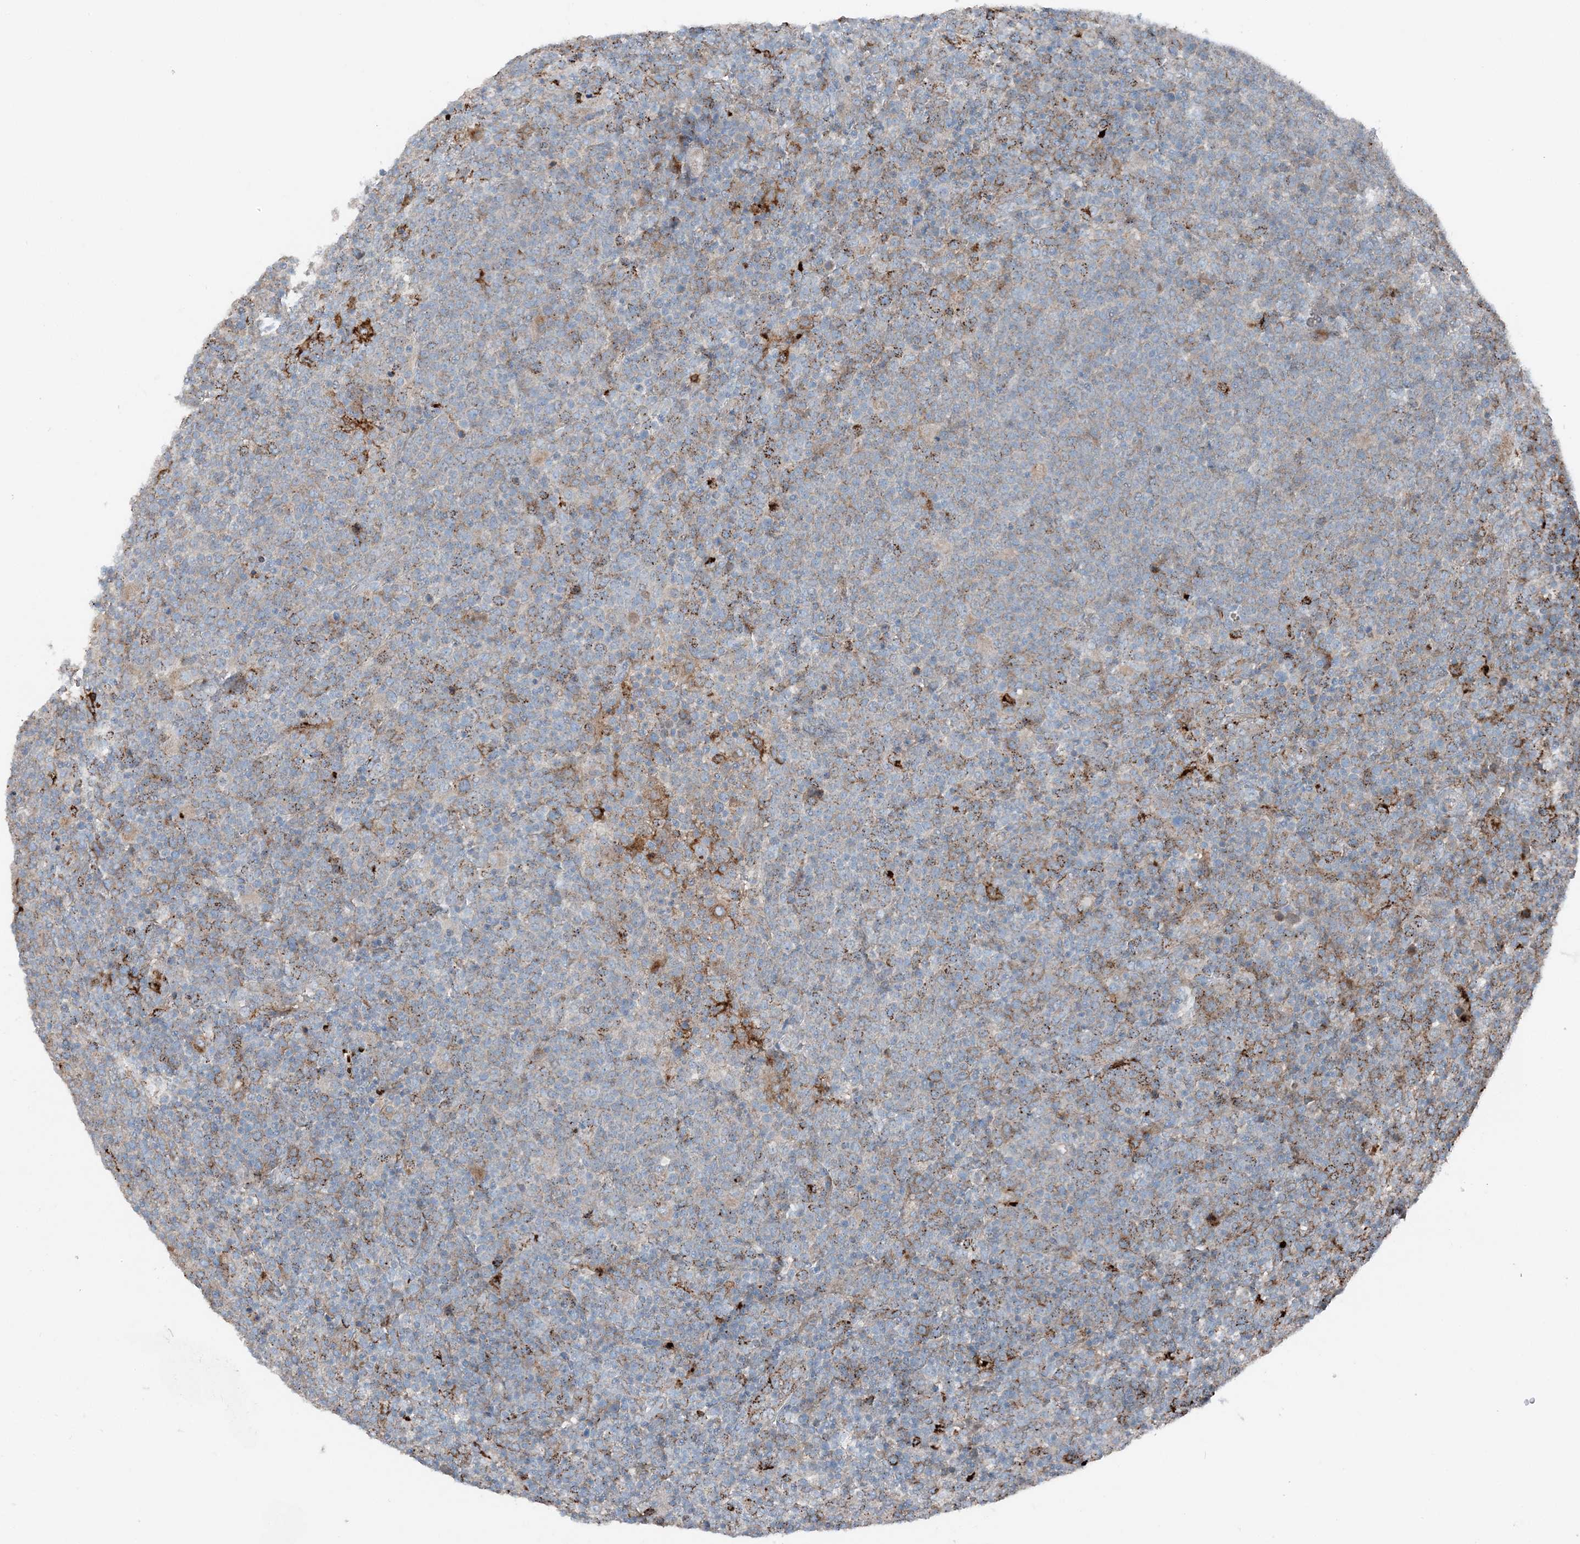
{"staining": {"intensity": "moderate", "quantity": "<25%", "location": "cytoplasmic/membranous"}, "tissue": "lymphoma", "cell_type": "Tumor cells", "image_type": "cancer", "snomed": [{"axis": "morphology", "description": "Malignant lymphoma, non-Hodgkin's type, High grade"}, {"axis": "topography", "description": "Lymph node"}], "caption": "Brown immunohistochemical staining in human lymphoma reveals moderate cytoplasmic/membranous expression in approximately <25% of tumor cells.", "gene": "KY", "patient": {"sex": "male", "age": 61}}